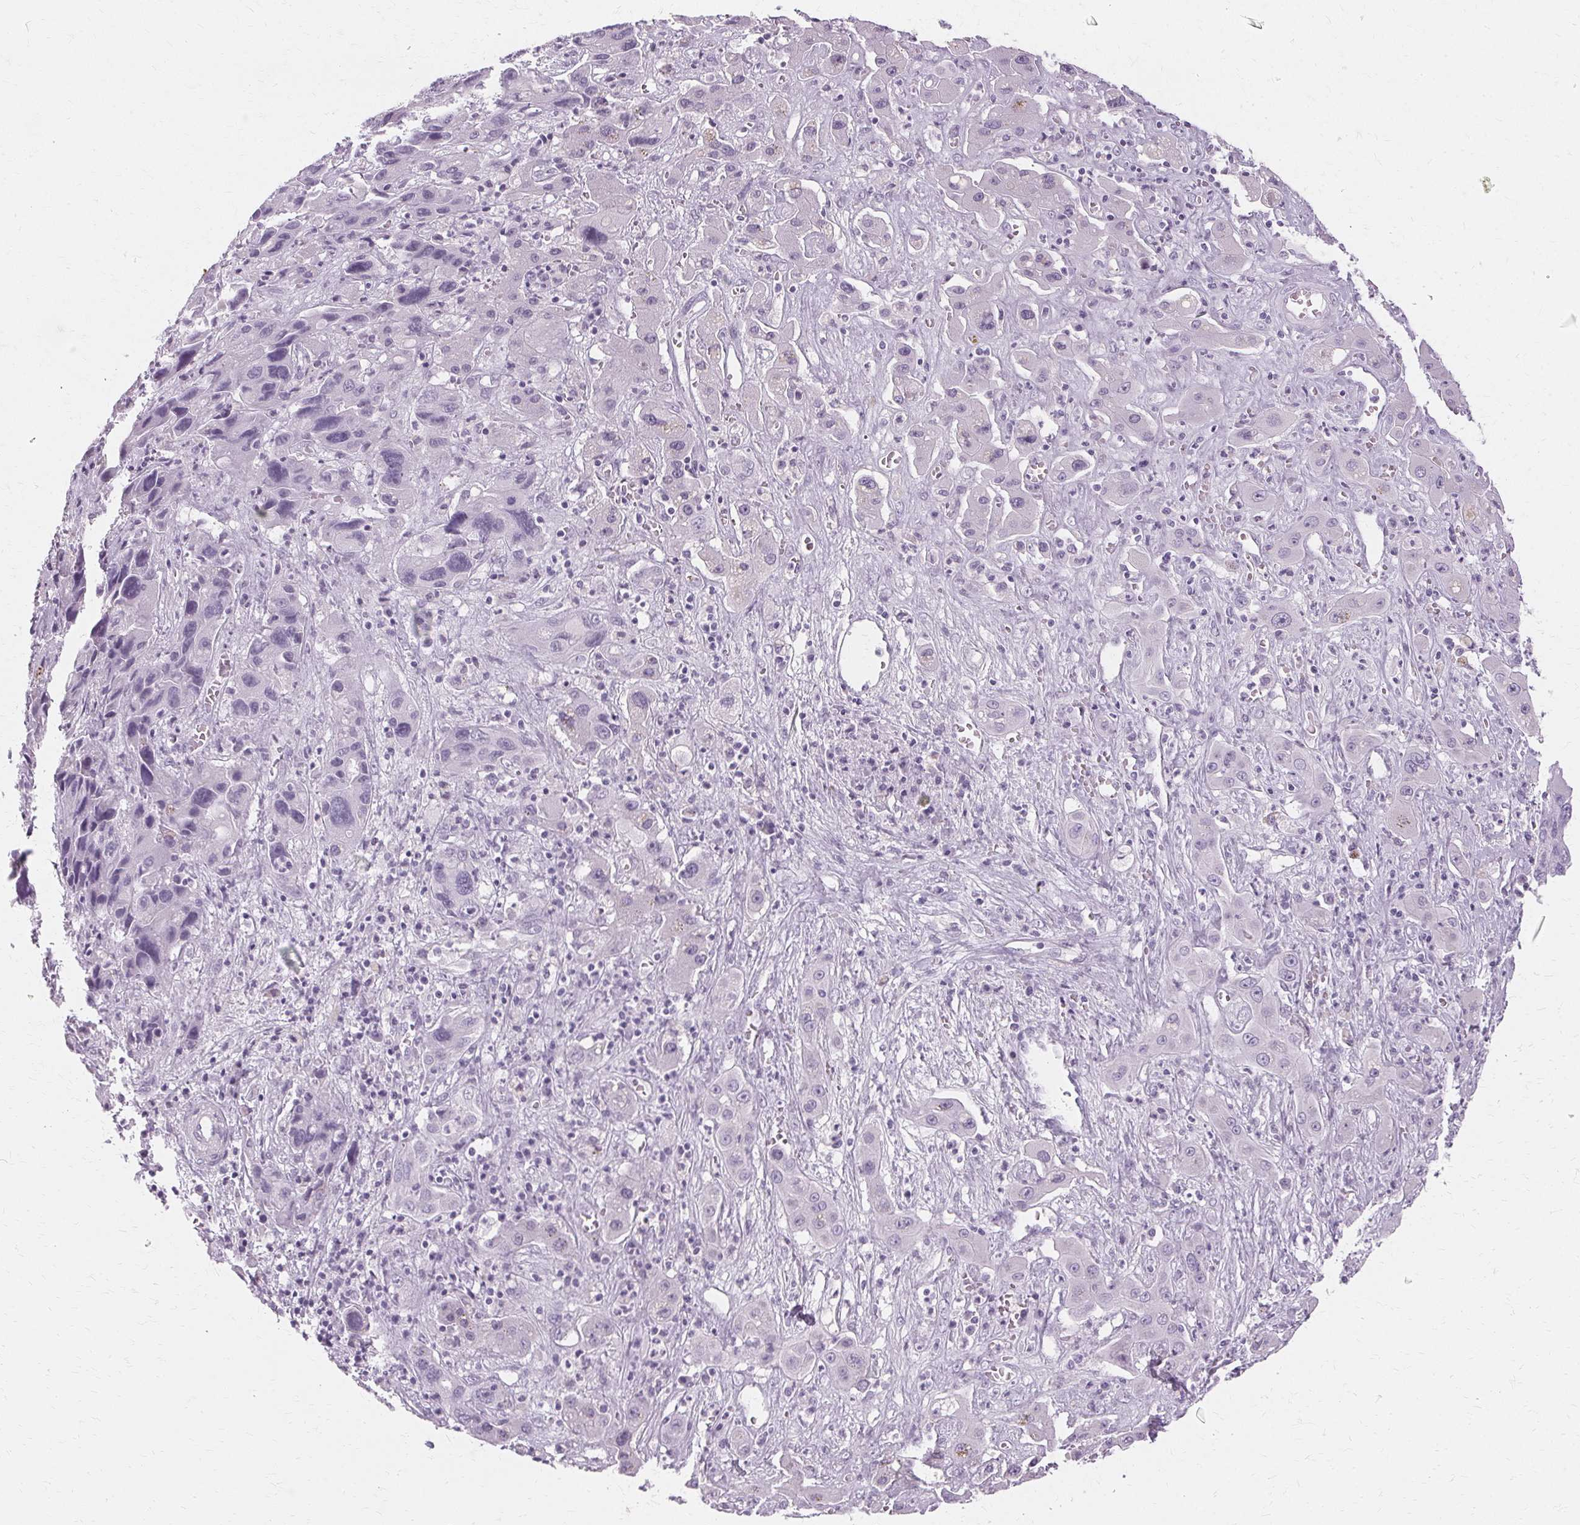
{"staining": {"intensity": "negative", "quantity": "none", "location": "none"}, "tissue": "liver cancer", "cell_type": "Tumor cells", "image_type": "cancer", "snomed": [{"axis": "morphology", "description": "Cholangiocarcinoma"}, {"axis": "topography", "description": "Liver"}], "caption": "Tumor cells show no significant protein staining in liver cancer (cholangiocarcinoma). Nuclei are stained in blue.", "gene": "KRT6C", "patient": {"sex": "male", "age": 67}}